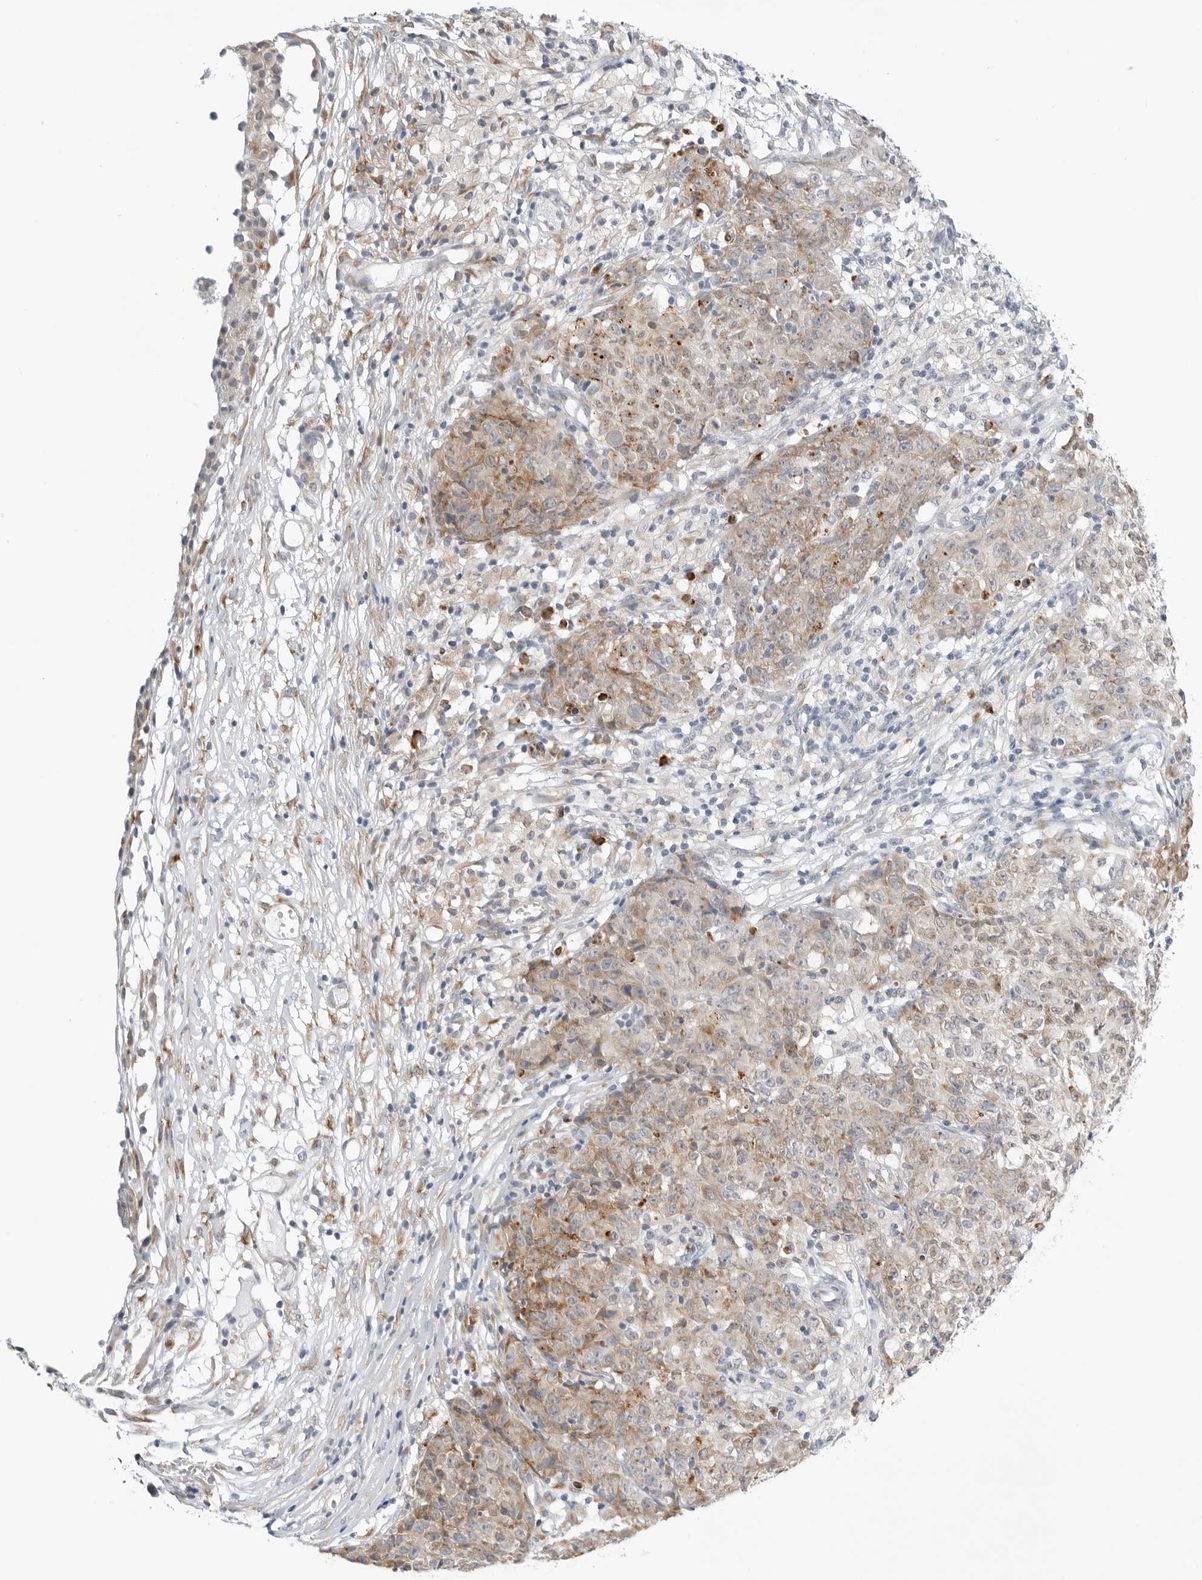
{"staining": {"intensity": "moderate", "quantity": "<25%", "location": "cytoplasmic/membranous"}, "tissue": "ovarian cancer", "cell_type": "Tumor cells", "image_type": "cancer", "snomed": [{"axis": "morphology", "description": "Carcinoma, endometroid"}, {"axis": "topography", "description": "Ovary"}], "caption": "Tumor cells exhibit low levels of moderate cytoplasmic/membranous staining in approximately <25% of cells in endometroid carcinoma (ovarian).", "gene": "RPN1", "patient": {"sex": "female", "age": 42}}